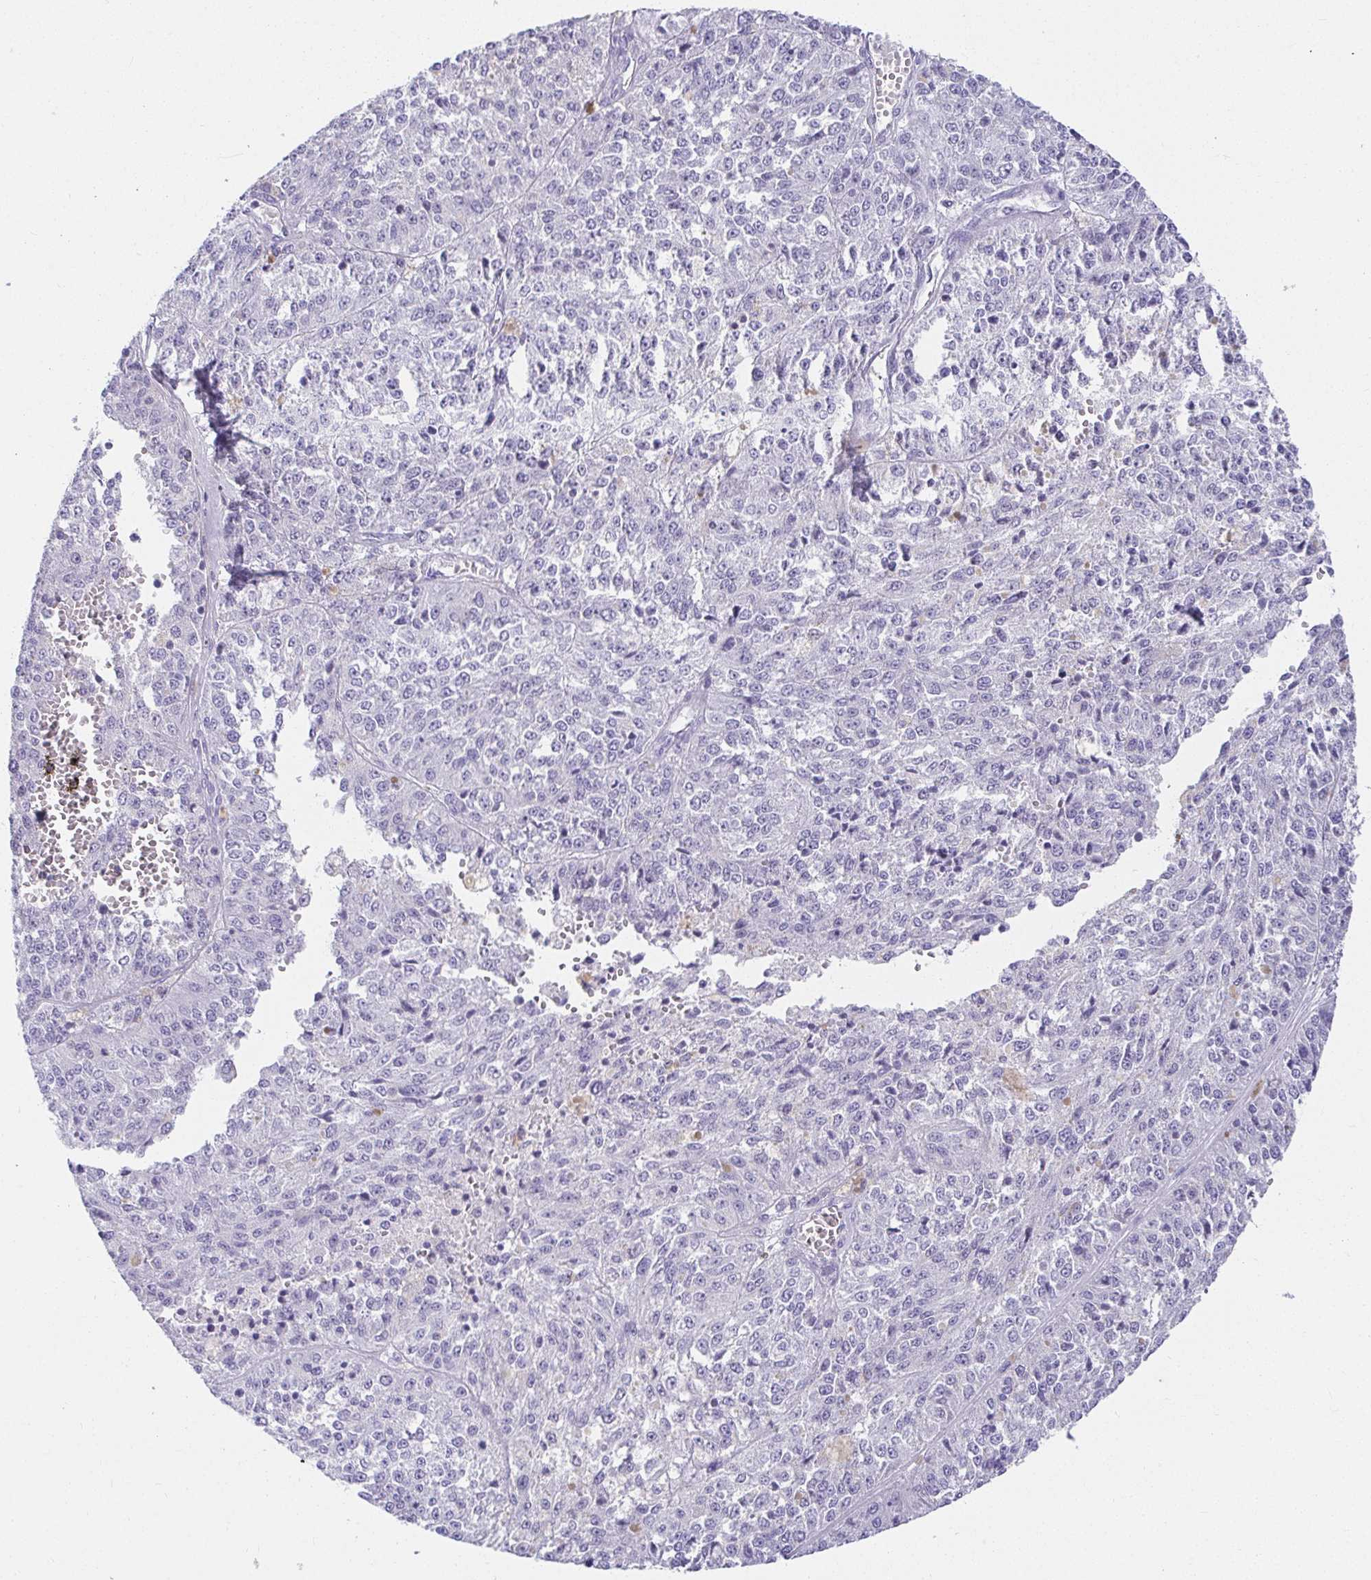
{"staining": {"intensity": "negative", "quantity": "none", "location": "none"}, "tissue": "melanoma", "cell_type": "Tumor cells", "image_type": "cancer", "snomed": [{"axis": "morphology", "description": "Malignant melanoma, Metastatic site"}, {"axis": "topography", "description": "Lymph node"}], "caption": "DAB immunohistochemical staining of melanoma exhibits no significant expression in tumor cells. (Brightfield microscopy of DAB immunohistochemistry at high magnification).", "gene": "VGLL1", "patient": {"sex": "female", "age": 64}}